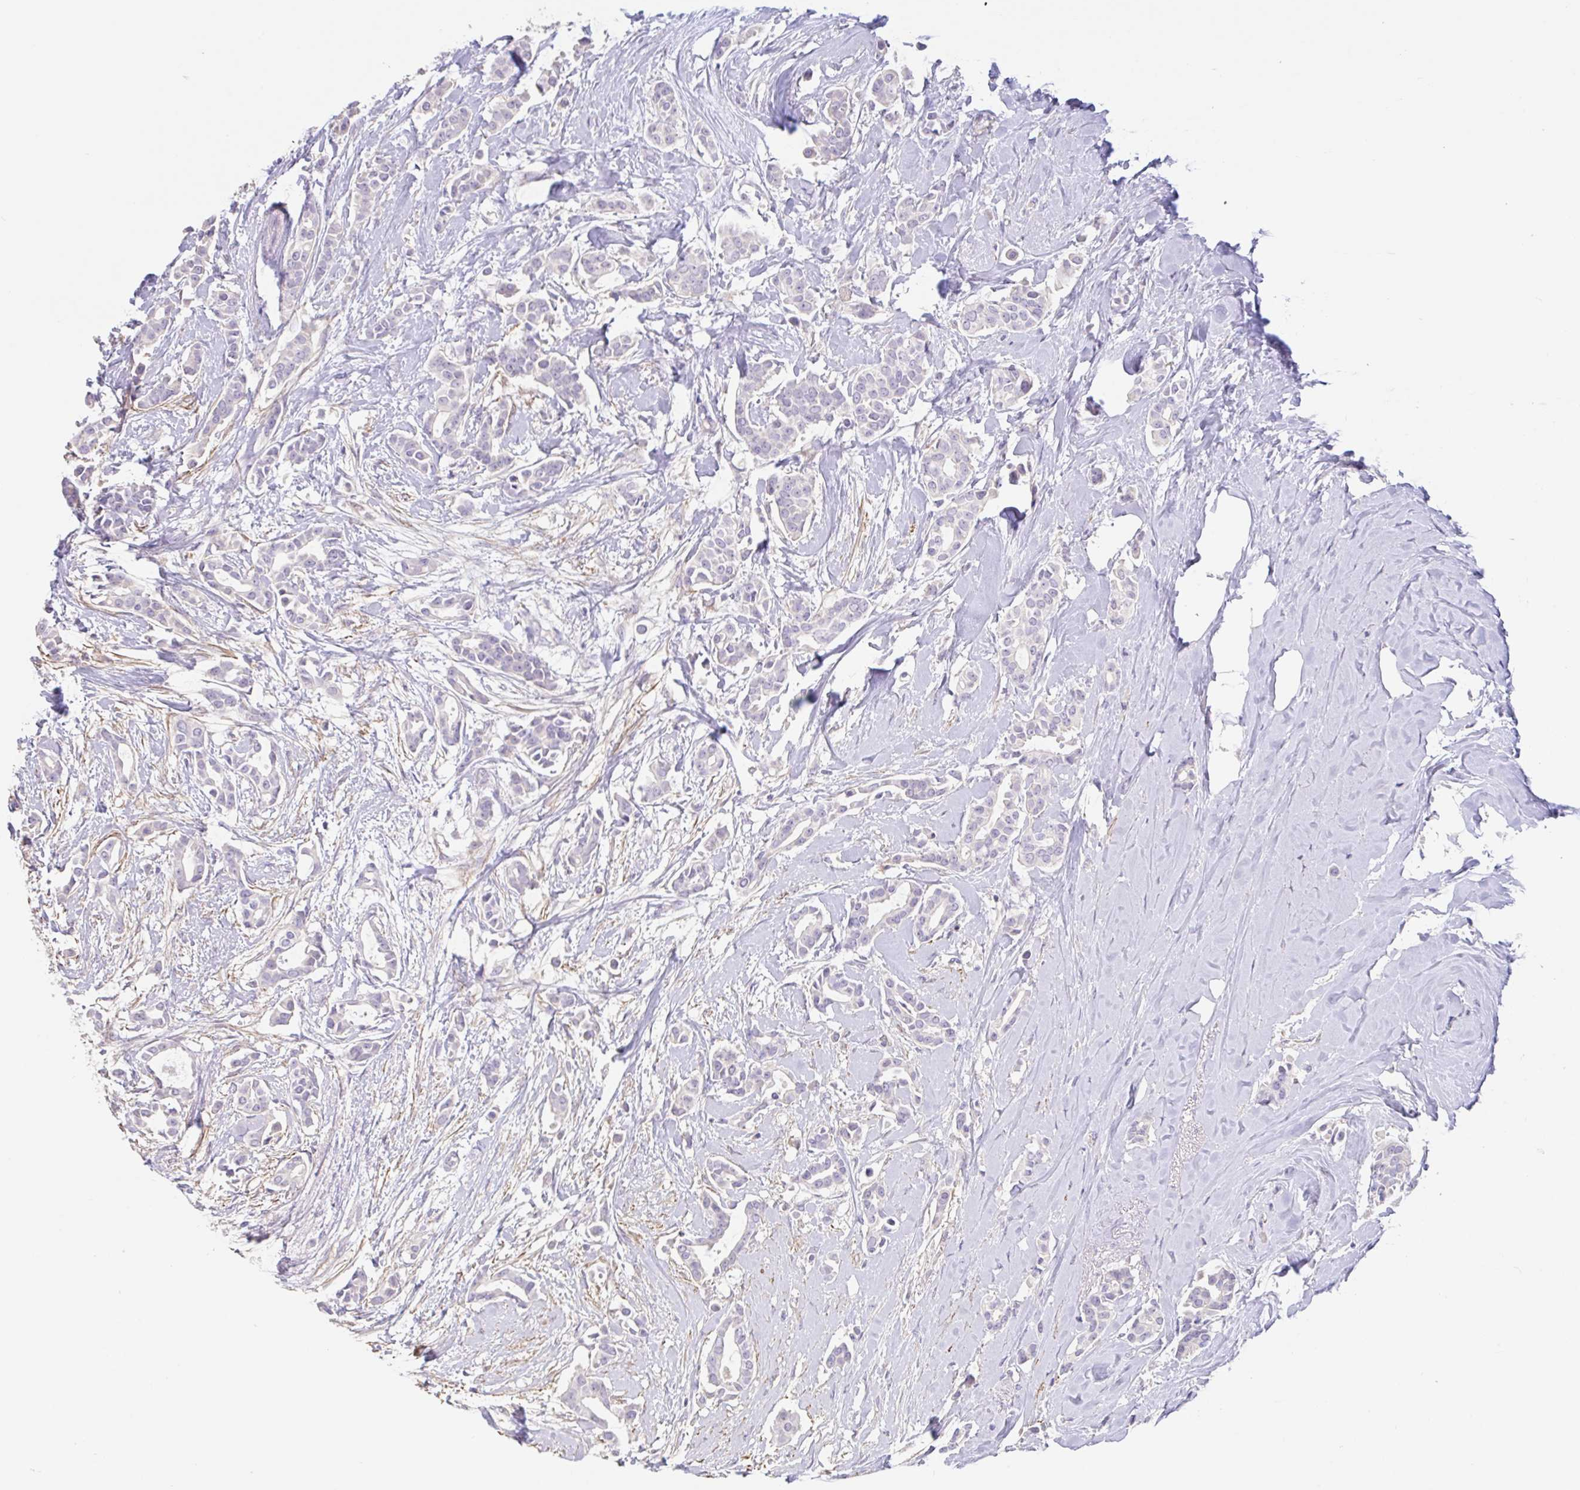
{"staining": {"intensity": "negative", "quantity": "none", "location": "none"}, "tissue": "breast cancer", "cell_type": "Tumor cells", "image_type": "cancer", "snomed": [{"axis": "morphology", "description": "Duct carcinoma"}, {"axis": "topography", "description": "Breast"}], "caption": "Human breast invasive ductal carcinoma stained for a protein using immunohistochemistry (IHC) exhibits no staining in tumor cells.", "gene": "PYGM", "patient": {"sex": "female", "age": 64}}